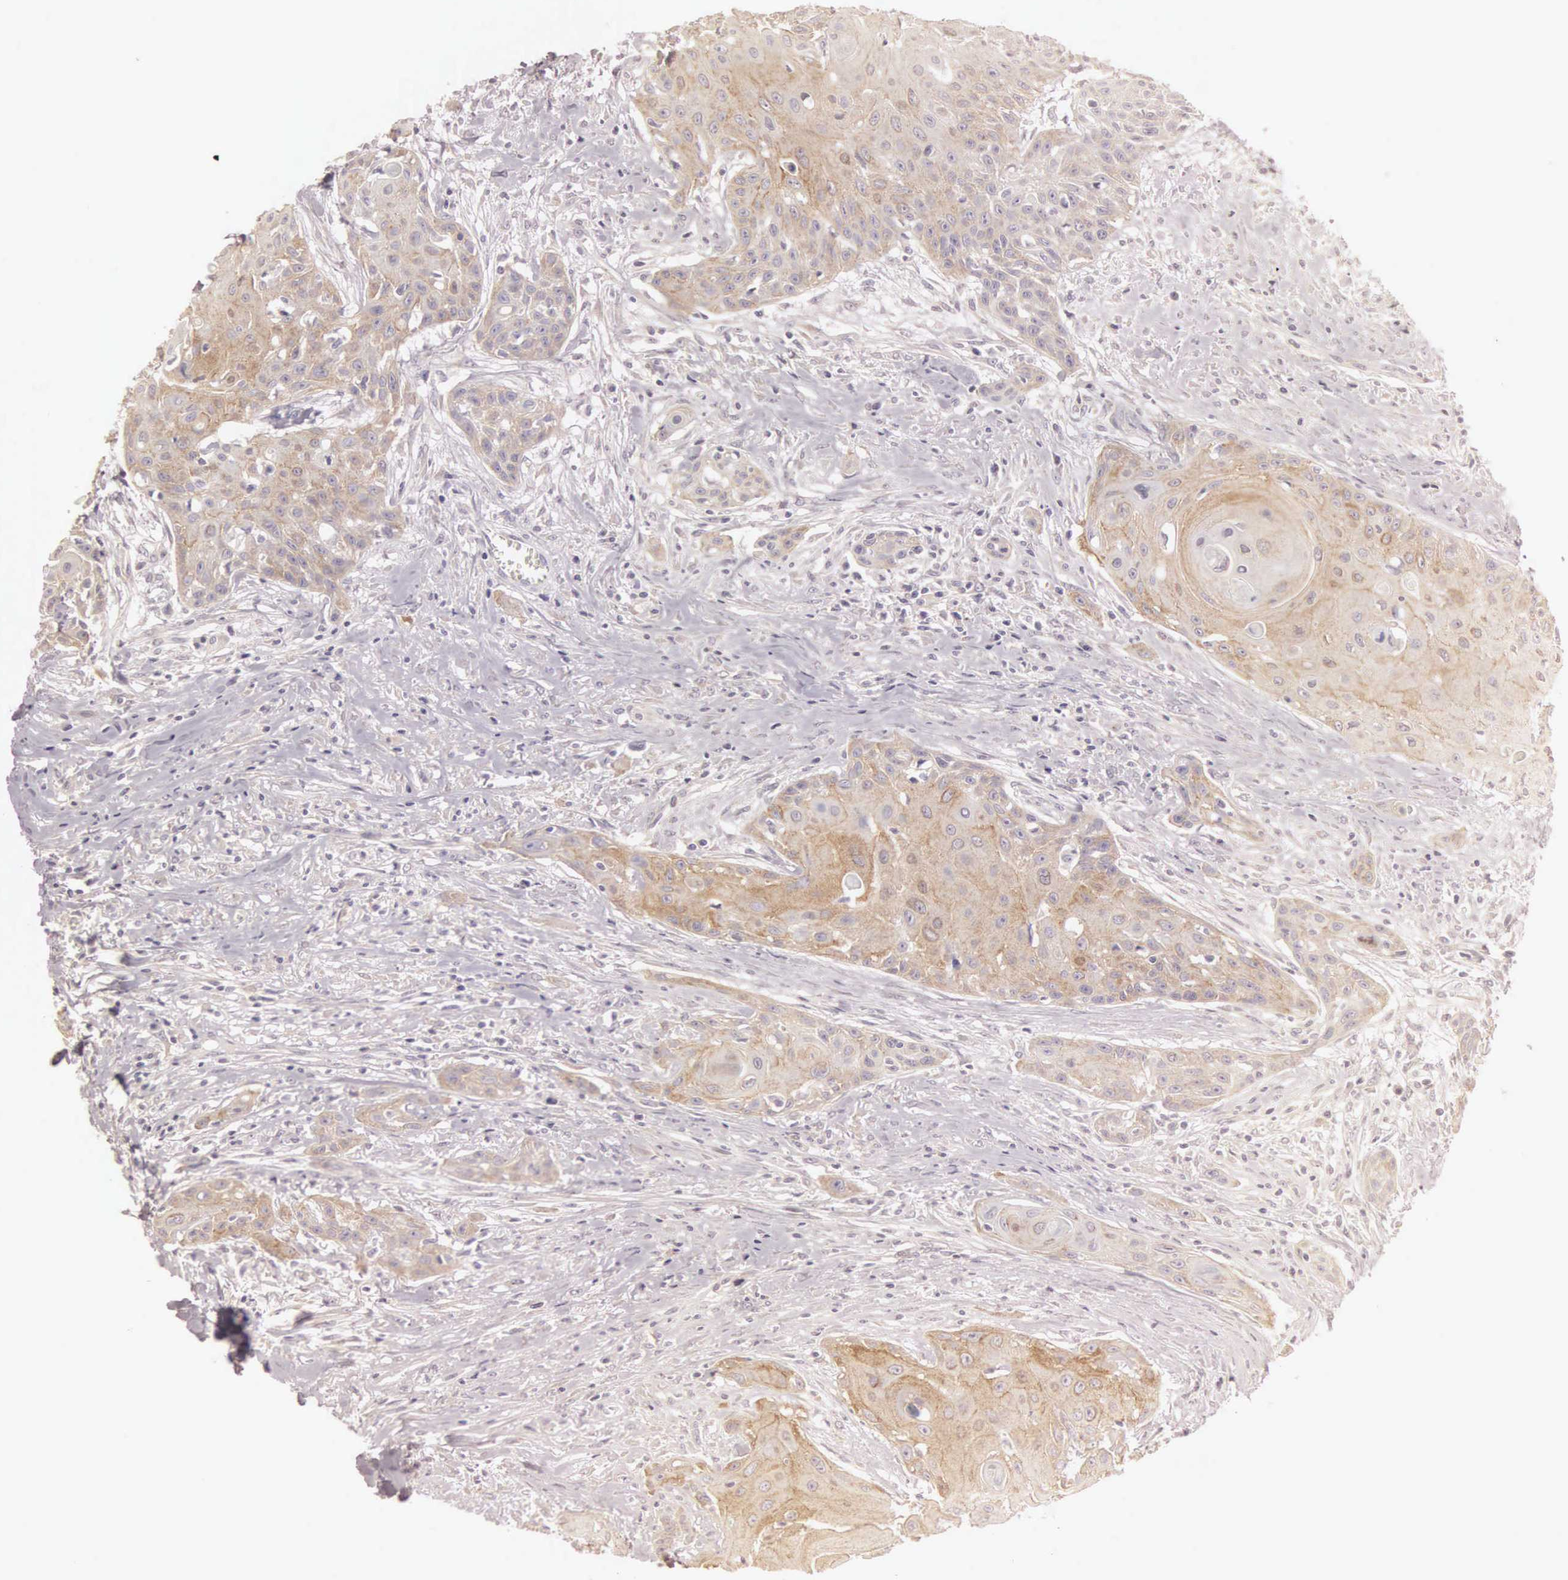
{"staining": {"intensity": "moderate", "quantity": ">75%", "location": "cytoplasmic/membranous"}, "tissue": "head and neck cancer", "cell_type": "Tumor cells", "image_type": "cancer", "snomed": [{"axis": "morphology", "description": "Squamous cell carcinoma, NOS"}, {"axis": "morphology", "description": "Squamous cell carcinoma, metastatic, NOS"}, {"axis": "topography", "description": "Lymph node"}, {"axis": "topography", "description": "Salivary gland"}, {"axis": "topography", "description": "Head-Neck"}], "caption": "Protein positivity by immunohistochemistry (IHC) shows moderate cytoplasmic/membranous expression in approximately >75% of tumor cells in head and neck cancer (metastatic squamous cell carcinoma).", "gene": "CEP170B", "patient": {"sex": "female", "age": 74}}